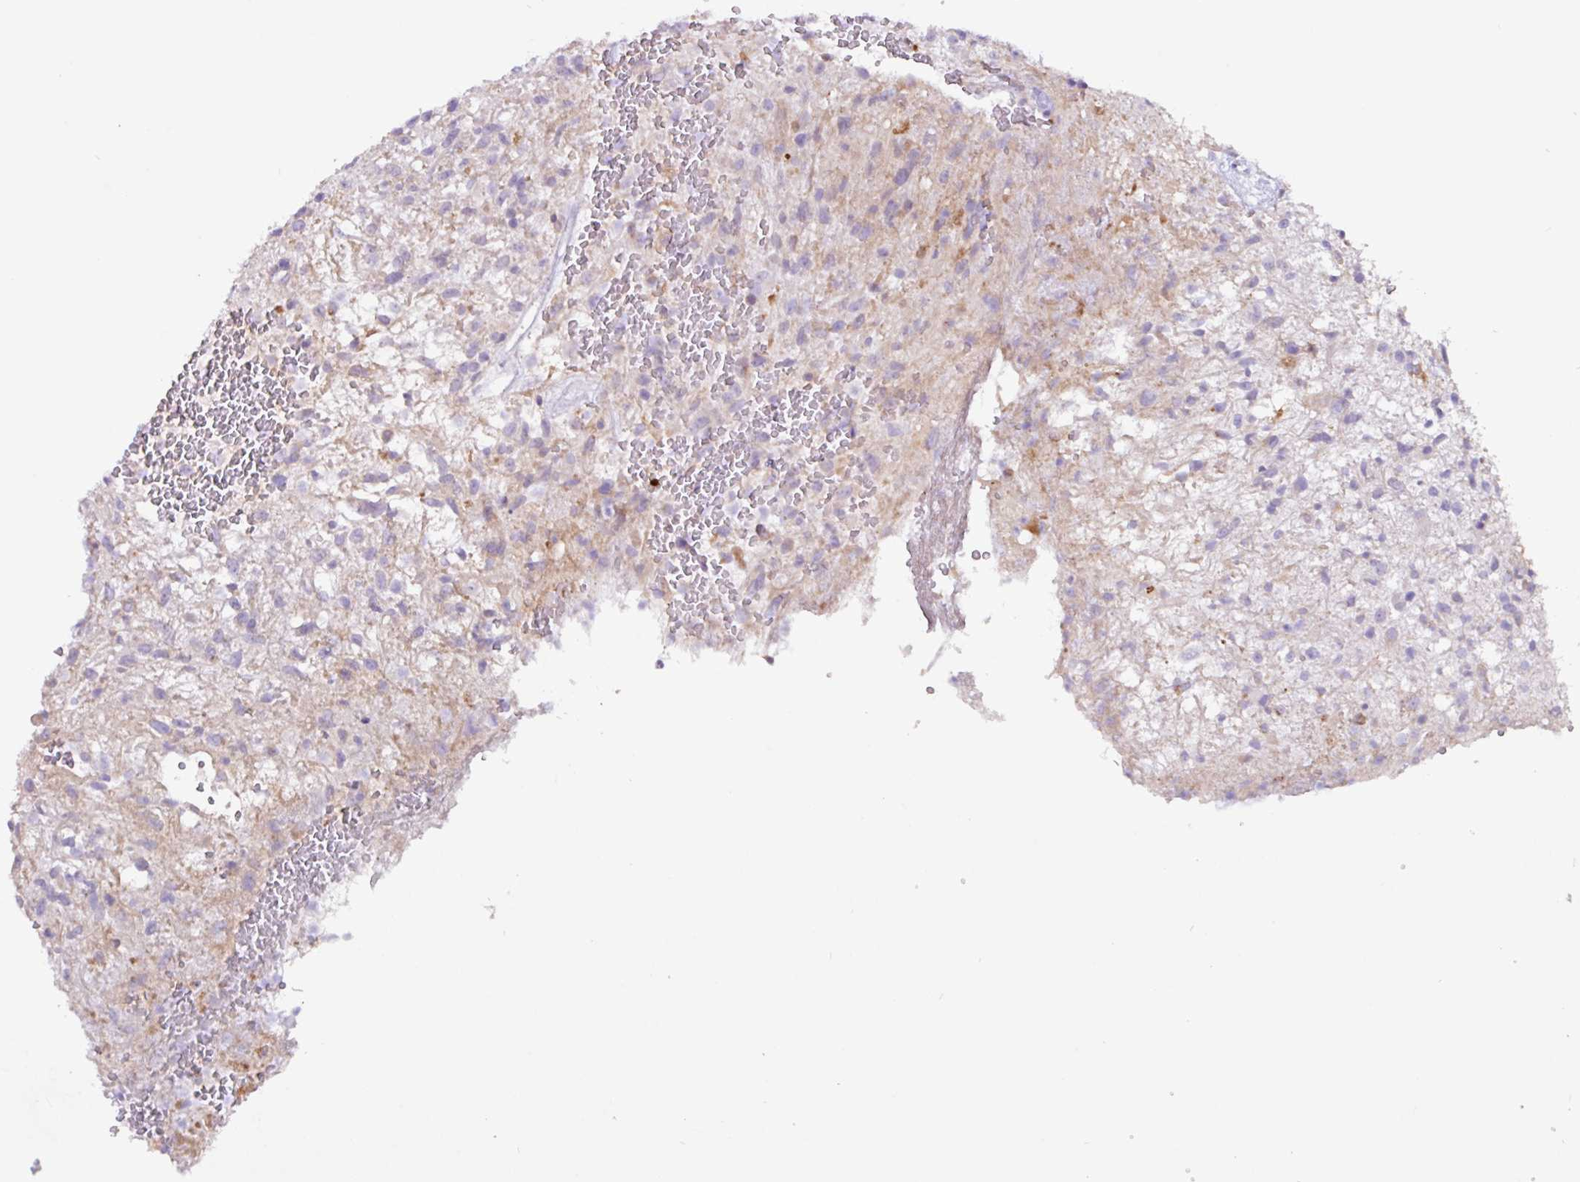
{"staining": {"intensity": "negative", "quantity": "none", "location": "none"}, "tissue": "glioma", "cell_type": "Tumor cells", "image_type": "cancer", "snomed": [{"axis": "morphology", "description": "Glioma, malignant, High grade"}, {"axis": "topography", "description": "Brain"}], "caption": "The histopathology image demonstrates no staining of tumor cells in glioma. The staining was performed using DAB to visualize the protein expression in brown, while the nuclei were stained in blue with hematoxylin (Magnification: 20x).", "gene": "SLC38A1", "patient": {"sex": "male", "age": 56}}